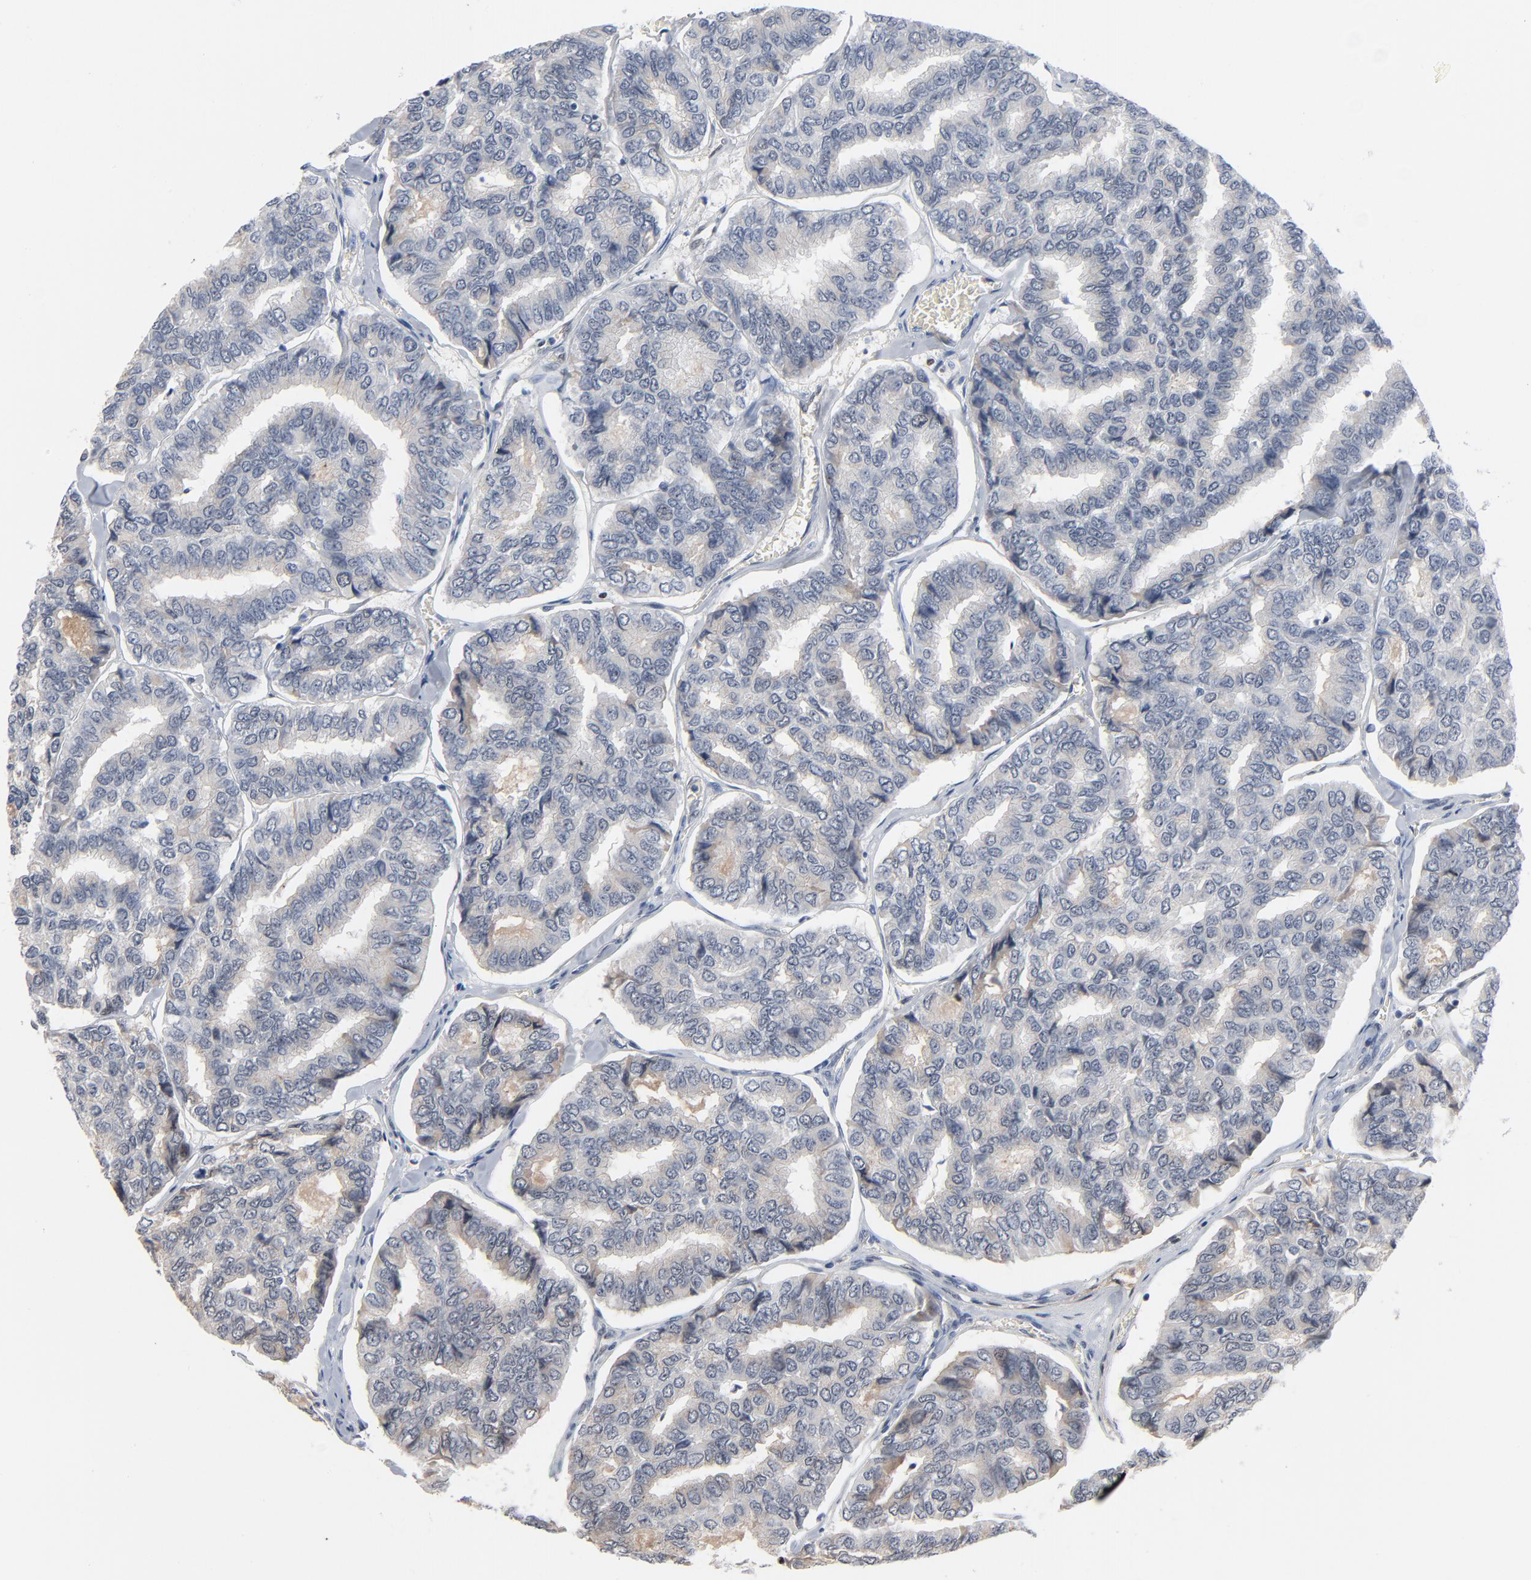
{"staining": {"intensity": "negative", "quantity": "none", "location": "none"}, "tissue": "thyroid cancer", "cell_type": "Tumor cells", "image_type": "cancer", "snomed": [{"axis": "morphology", "description": "Papillary adenocarcinoma, NOS"}, {"axis": "topography", "description": "Thyroid gland"}], "caption": "High power microscopy photomicrograph of an IHC image of thyroid papillary adenocarcinoma, revealing no significant expression in tumor cells. (DAB IHC visualized using brightfield microscopy, high magnification).", "gene": "FOXP1", "patient": {"sex": "female", "age": 35}}